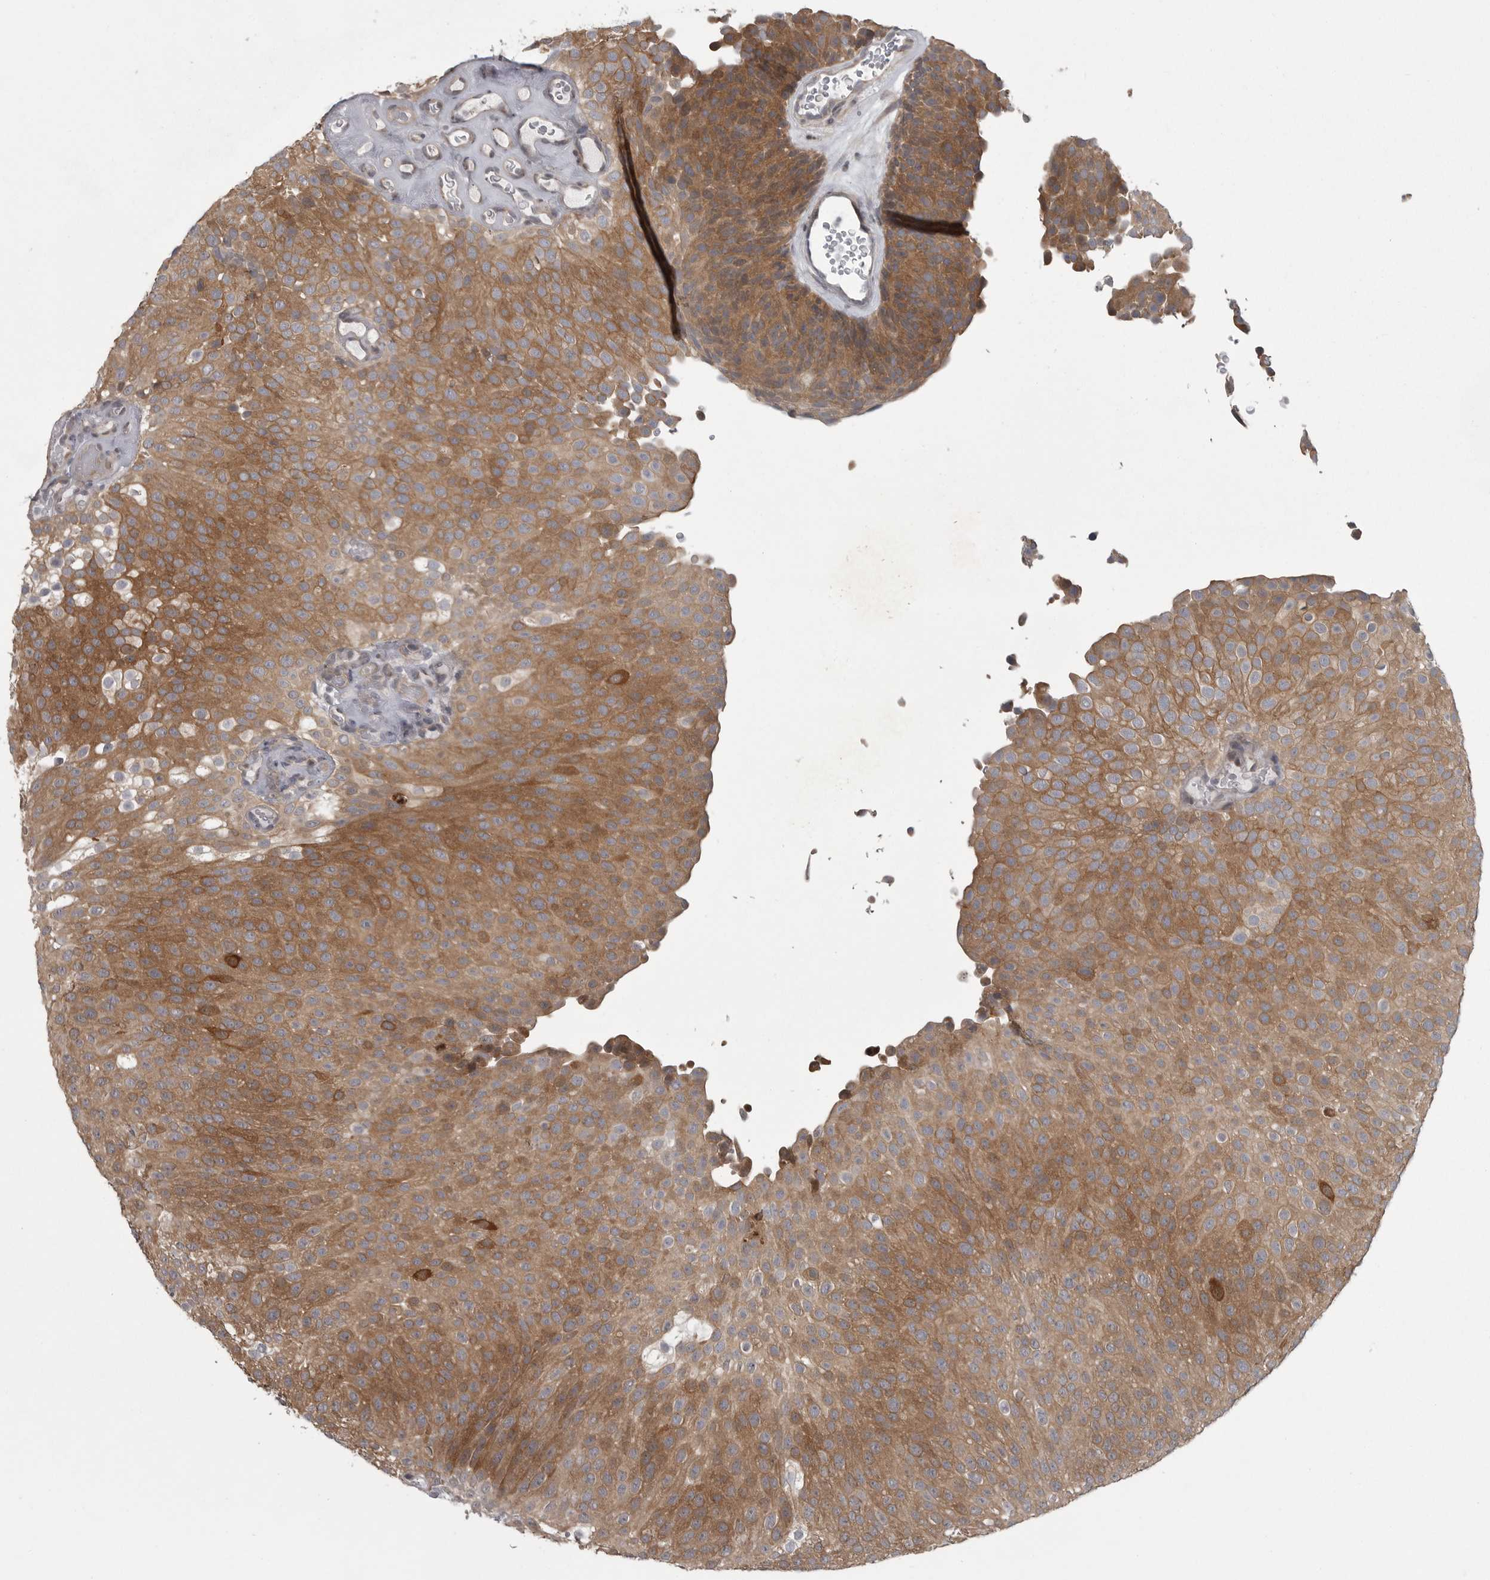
{"staining": {"intensity": "moderate", "quantity": ">75%", "location": "cytoplasmic/membranous"}, "tissue": "urothelial cancer", "cell_type": "Tumor cells", "image_type": "cancer", "snomed": [{"axis": "morphology", "description": "Urothelial carcinoma, Low grade"}, {"axis": "topography", "description": "Urinary bladder"}], "caption": "Protein analysis of urothelial cancer tissue reveals moderate cytoplasmic/membranous positivity in approximately >75% of tumor cells. The protein of interest is shown in brown color, while the nuclei are stained blue.", "gene": "PPP1R9A", "patient": {"sex": "male", "age": 78}}